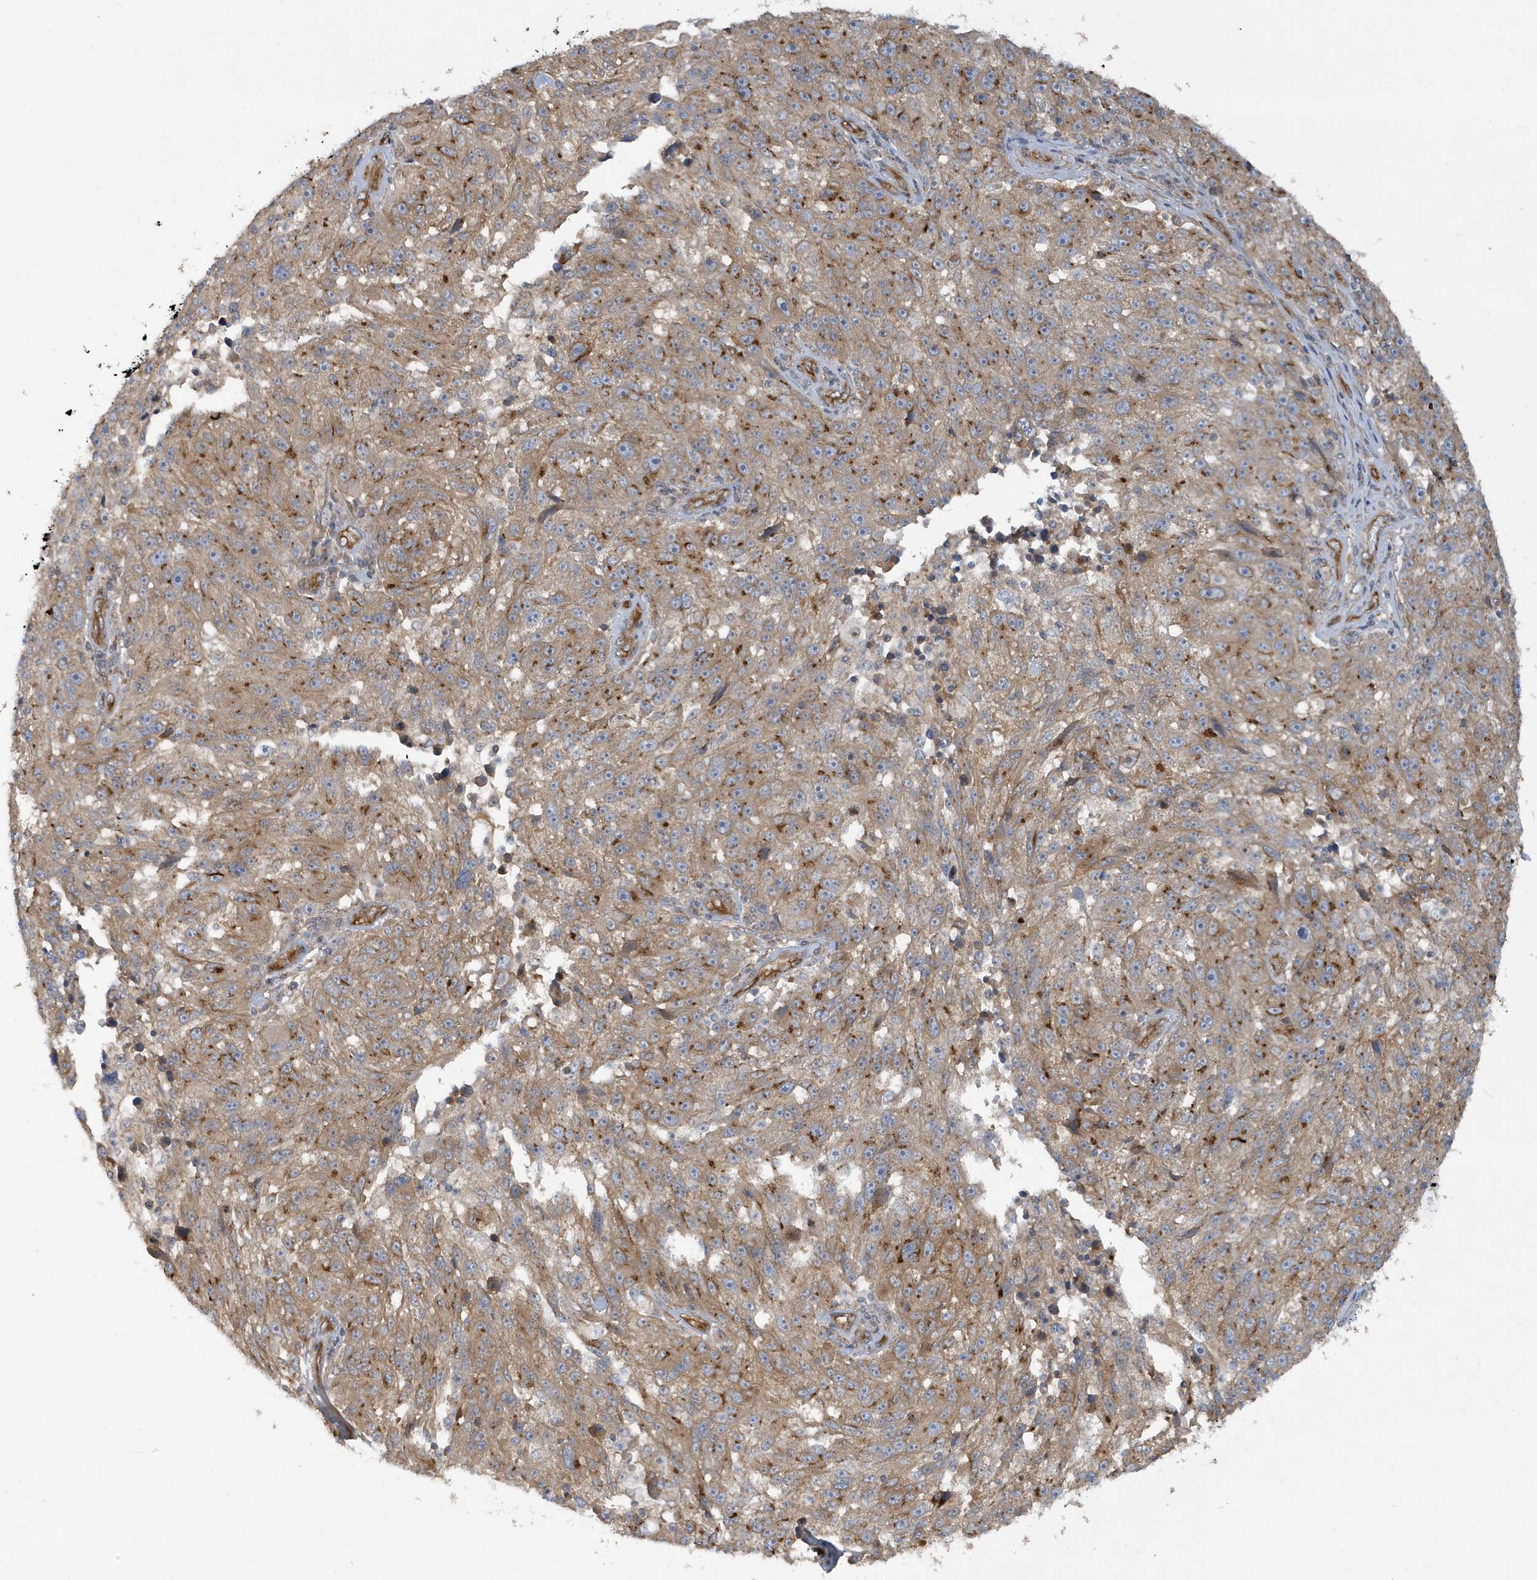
{"staining": {"intensity": "moderate", "quantity": ">75%", "location": "cytoplasmic/membranous"}, "tissue": "melanoma", "cell_type": "Tumor cells", "image_type": "cancer", "snomed": [{"axis": "morphology", "description": "Malignant melanoma, NOS"}, {"axis": "topography", "description": "Skin"}], "caption": "The immunohistochemical stain shows moderate cytoplasmic/membranous expression in tumor cells of malignant melanoma tissue. (brown staining indicates protein expression, while blue staining denotes nuclei).", "gene": "ATP23", "patient": {"sex": "male", "age": 53}}